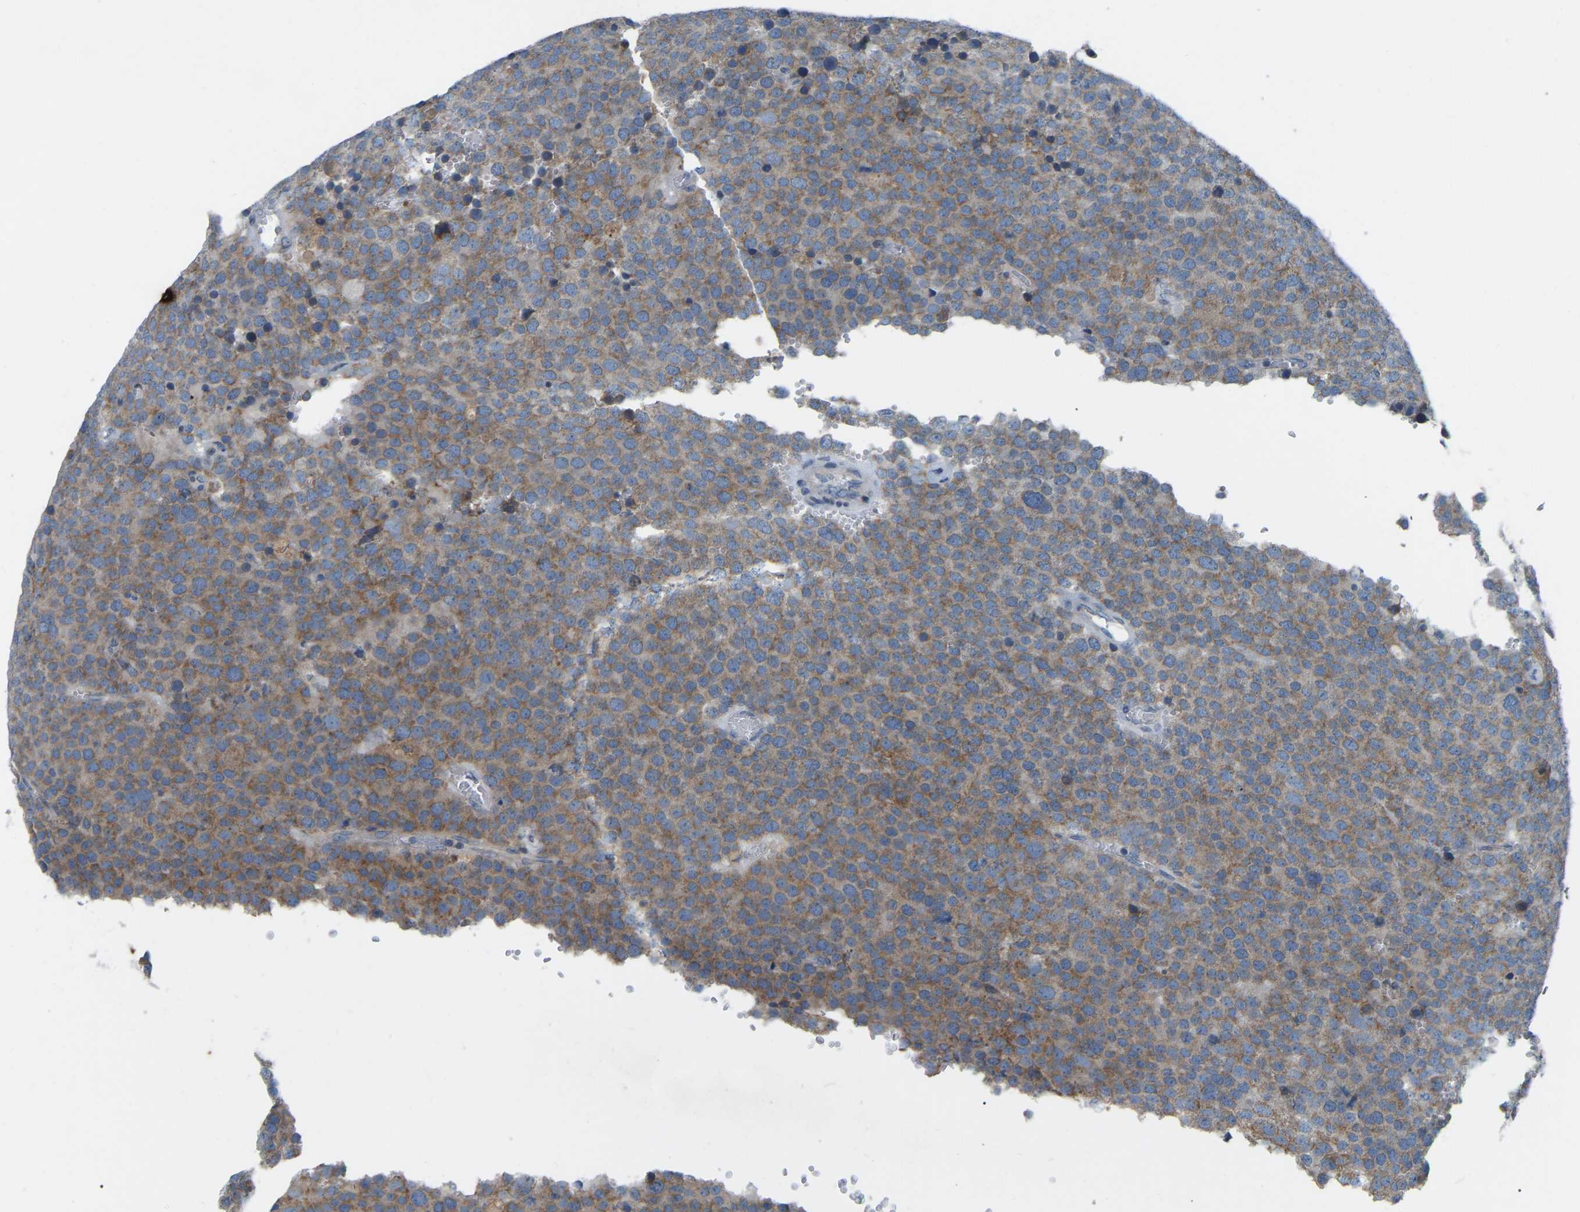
{"staining": {"intensity": "moderate", "quantity": ">75%", "location": "cytoplasmic/membranous"}, "tissue": "testis cancer", "cell_type": "Tumor cells", "image_type": "cancer", "snomed": [{"axis": "morphology", "description": "Normal tissue, NOS"}, {"axis": "morphology", "description": "Seminoma, NOS"}, {"axis": "topography", "description": "Testis"}], "caption": "A high-resolution histopathology image shows IHC staining of testis seminoma, which shows moderate cytoplasmic/membranous staining in approximately >75% of tumor cells.", "gene": "PARL", "patient": {"sex": "male", "age": 71}}